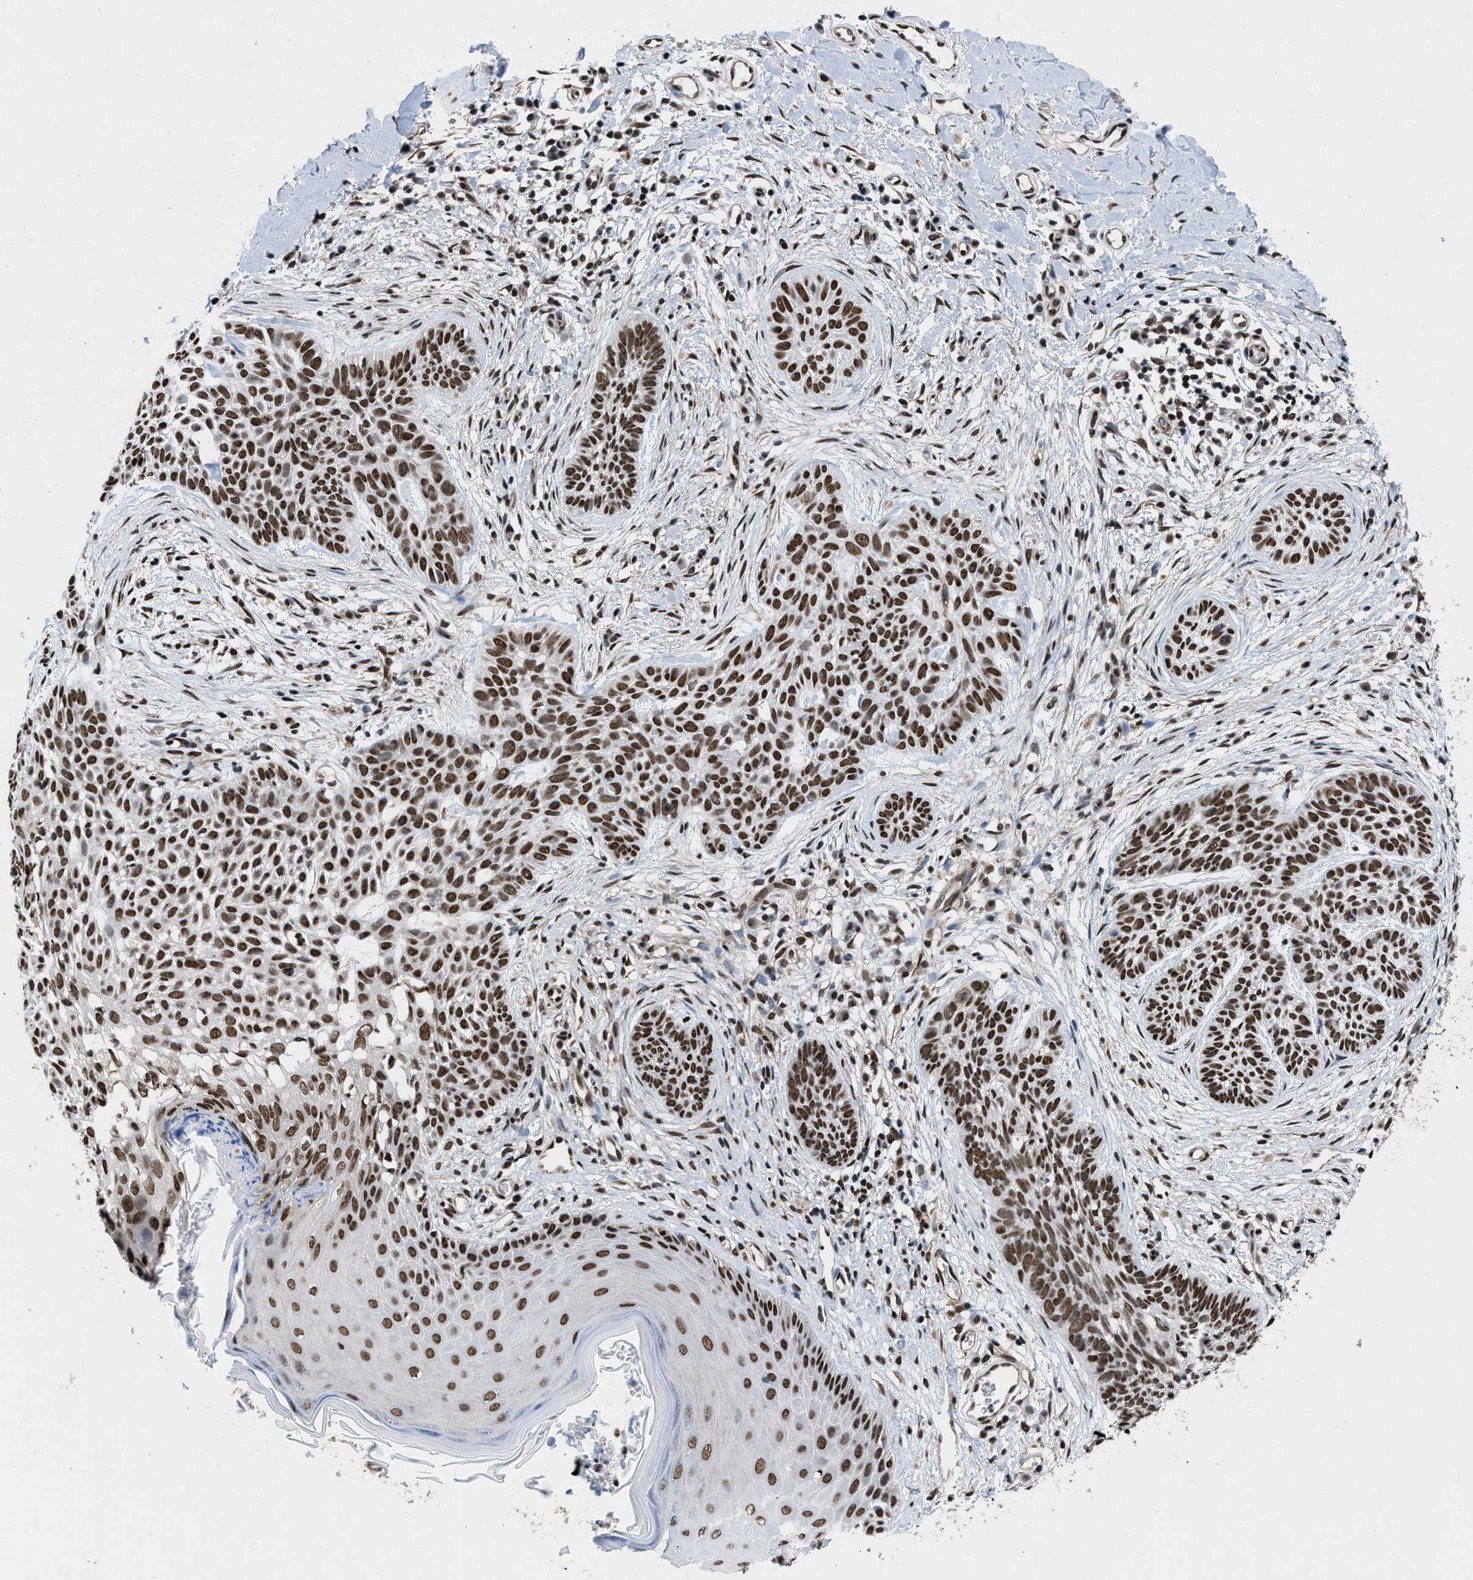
{"staining": {"intensity": "strong", "quantity": ">75%", "location": "nuclear"}, "tissue": "skin cancer", "cell_type": "Tumor cells", "image_type": "cancer", "snomed": [{"axis": "morphology", "description": "Basal cell carcinoma"}, {"axis": "topography", "description": "Skin"}], "caption": "IHC (DAB) staining of skin cancer shows strong nuclear protein positivity in approximately >75% of tumor cells.", "gene": "SAFB", "patient": {"sex": "female", "age": 59}}